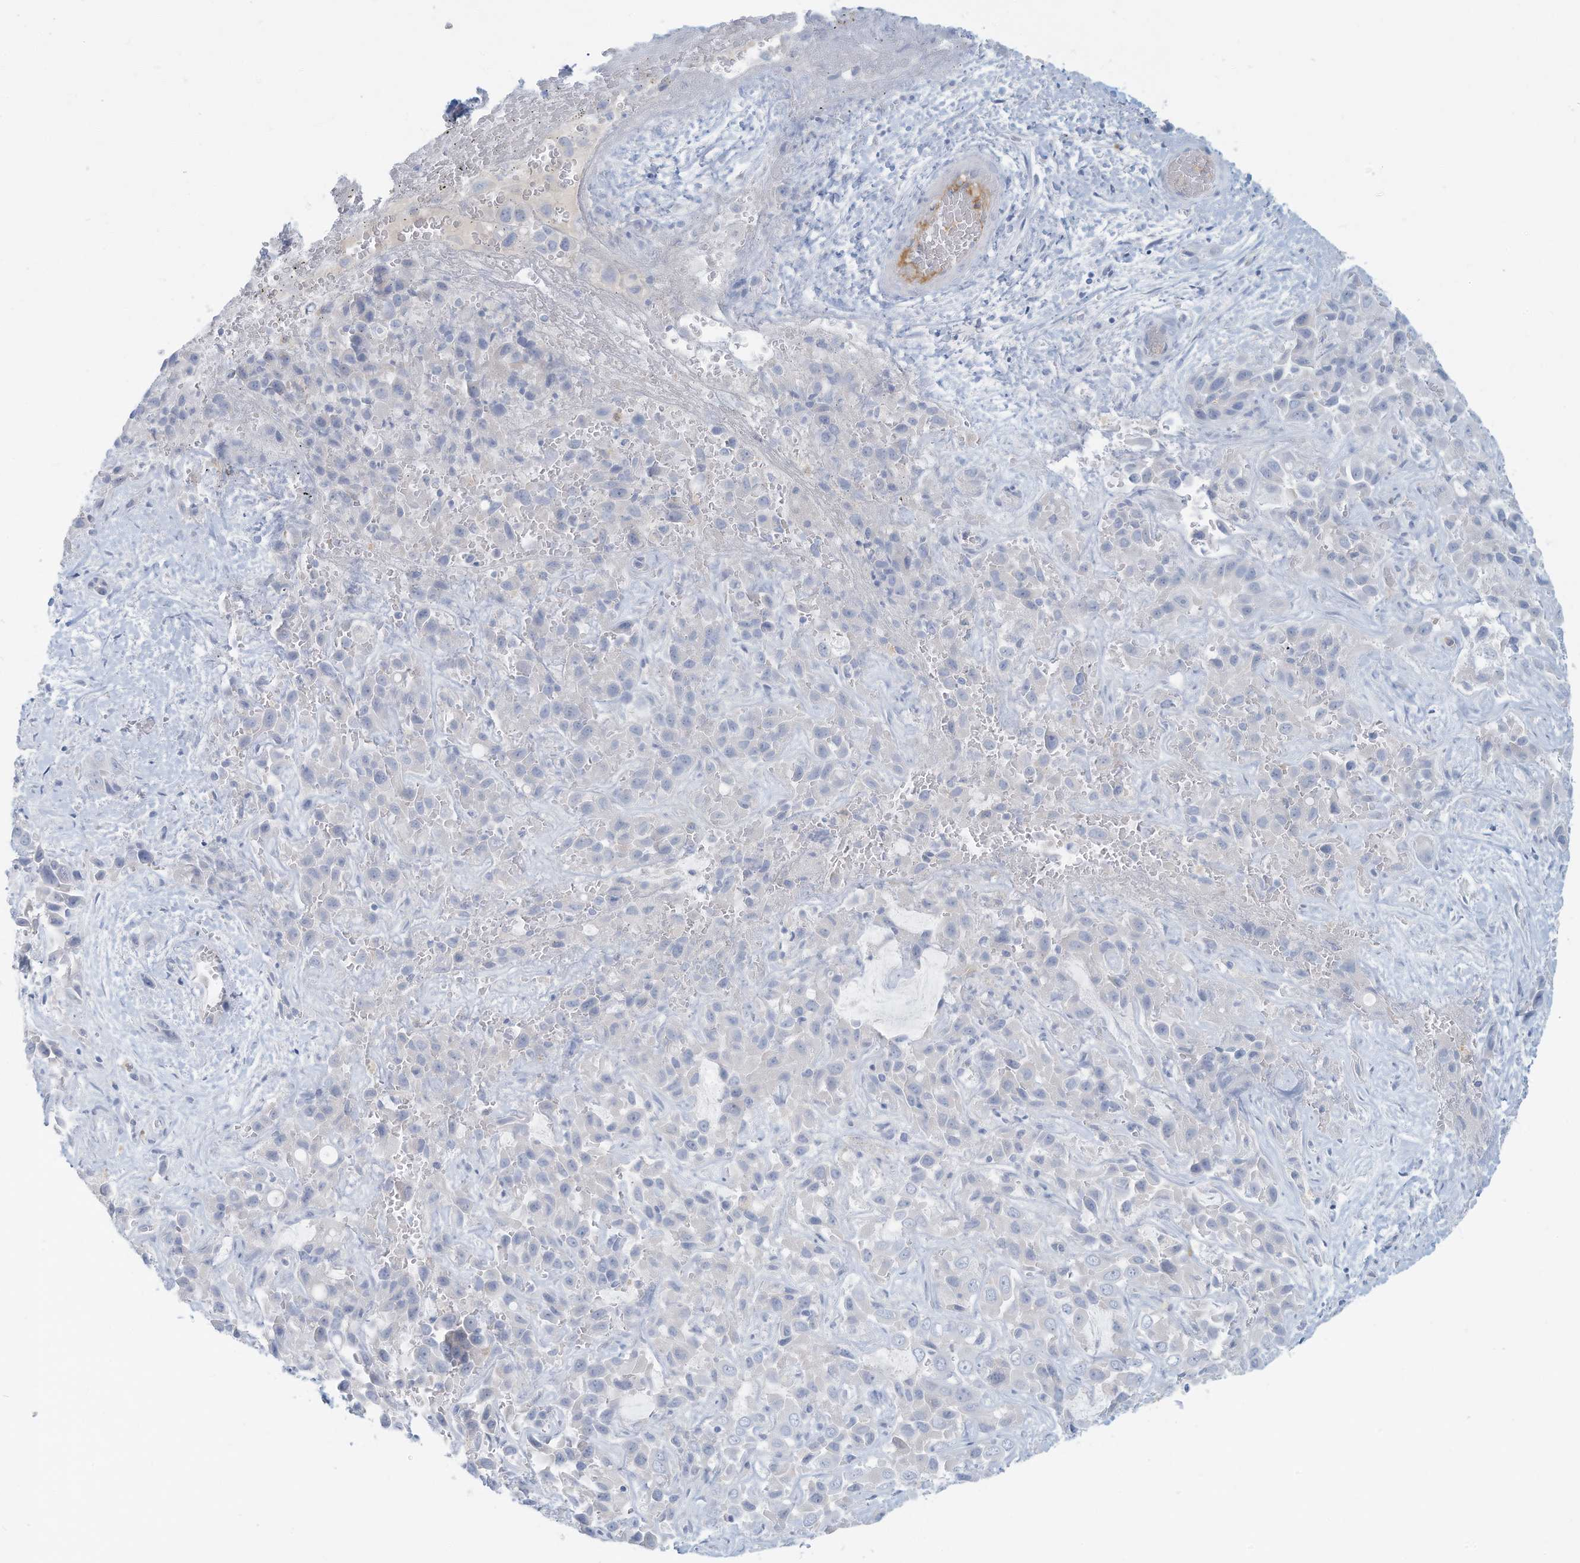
{"staining": {"intensity": "negative", "quantity": "none", "location": "none"}, "tissue": "liver cancer", "cell_type": "Tumor cells", "image_type": "cancer", "snomed": [{"axis": "morphology", "description": "Cholangiocarcinoma"}, {"axis": "topography", "description": "Liver"}], "caption": "An immunohistochemistry (IHC) histopathology image of liver cholangiocarcinoma is shown. There is no staining in tumor cells of liver cholangiocarcinoma. Nuclei are stained in blue.", "gene": "ERI2", "patient": {"sex": "female", "age": 52}}